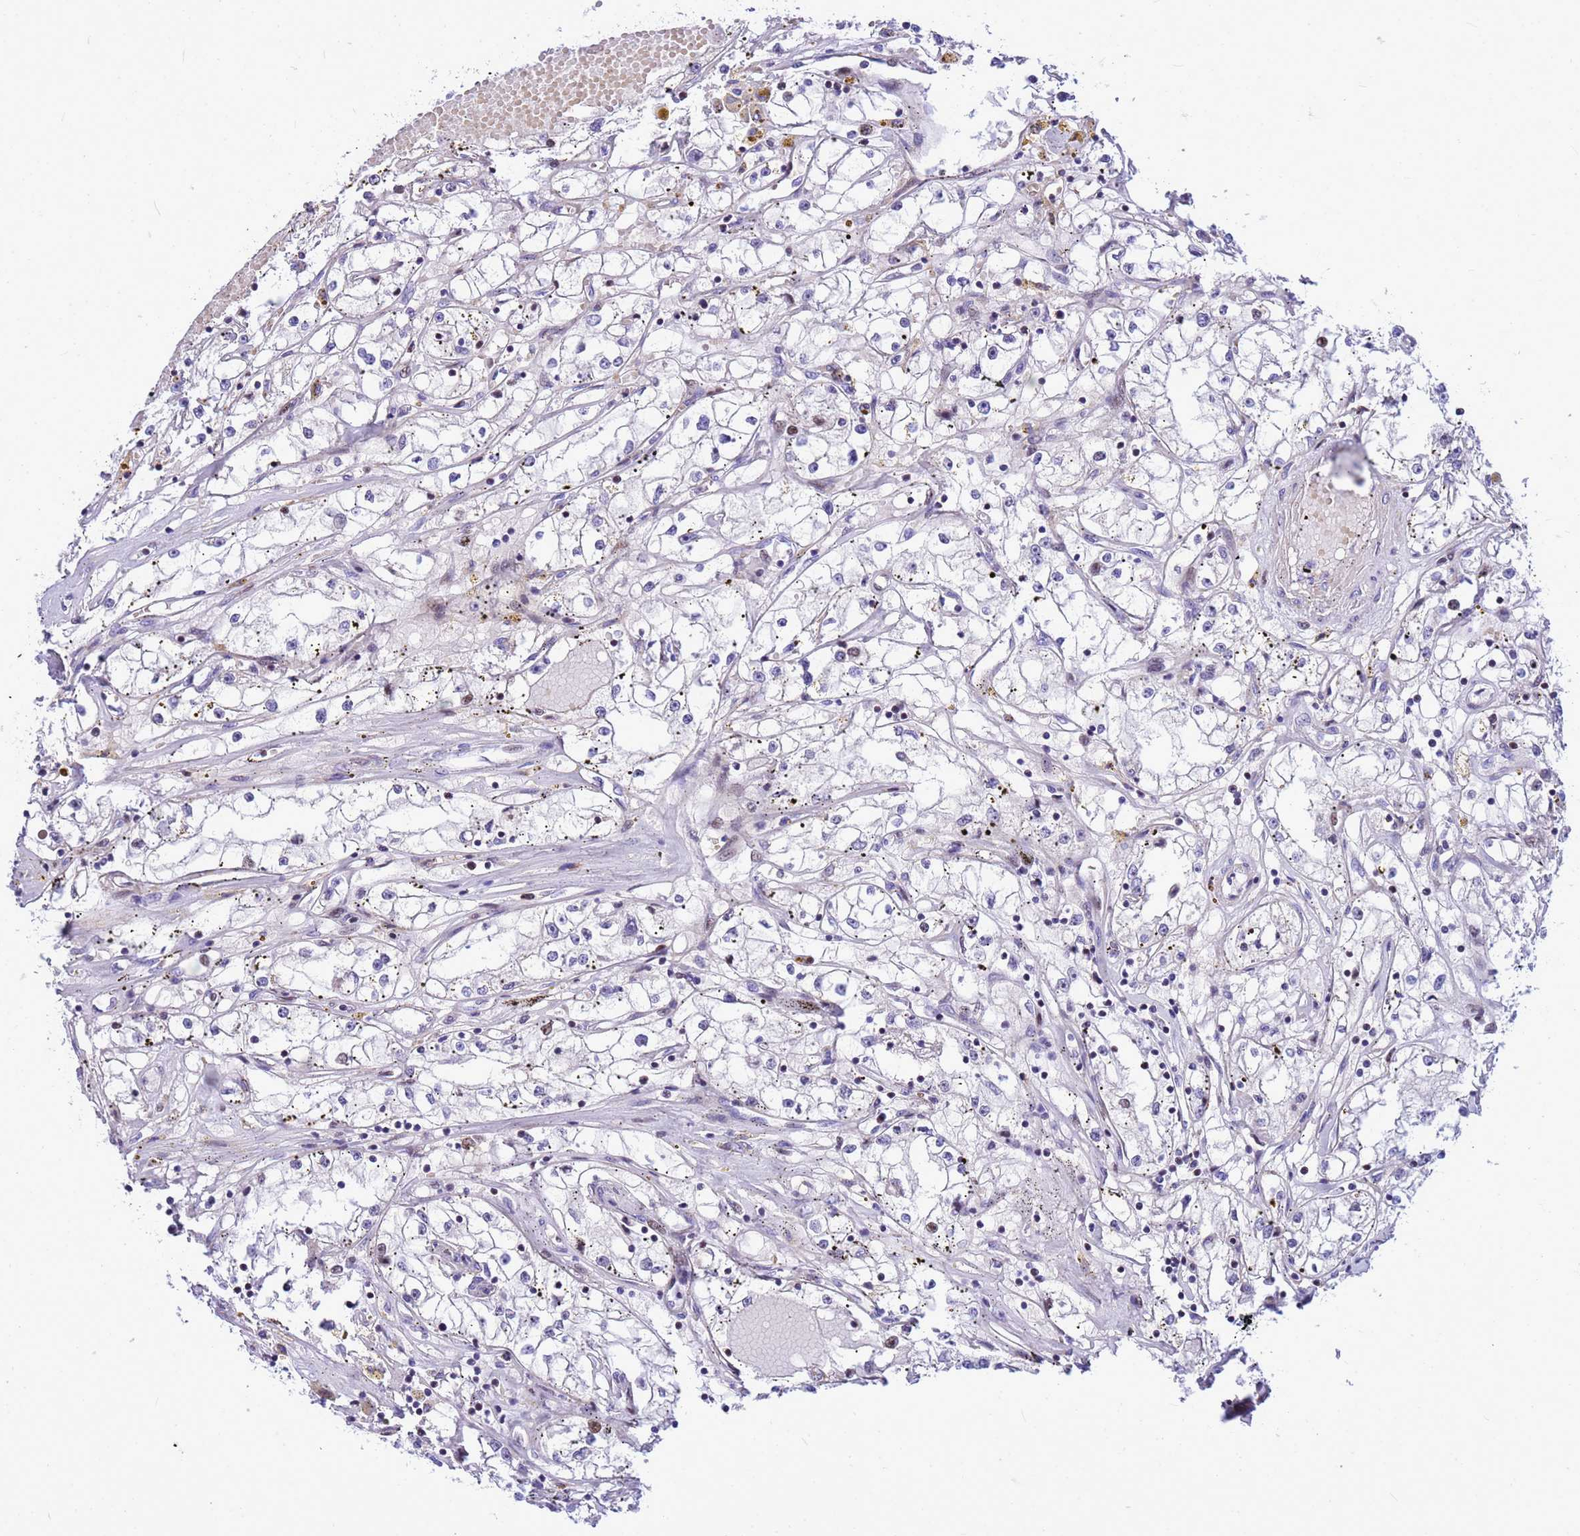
{"staining": {"intensity": "negative", "quantity": "none", "location": "none"}, "tissue": "renal cancer", "cell_type": "Tumor cells", "image_type": "cancer", "snomed": [{"axis": "morphology", "description": "Adenocarcinoma, NOS"}, {"axis": "topography", "description": "Kidney"}], "caption": "Protein analysis of renal cancer shows no significant positivity in tumor cells.", "gene": "ADAMTS7", "patient": {"sex": "male", "age": 56}}